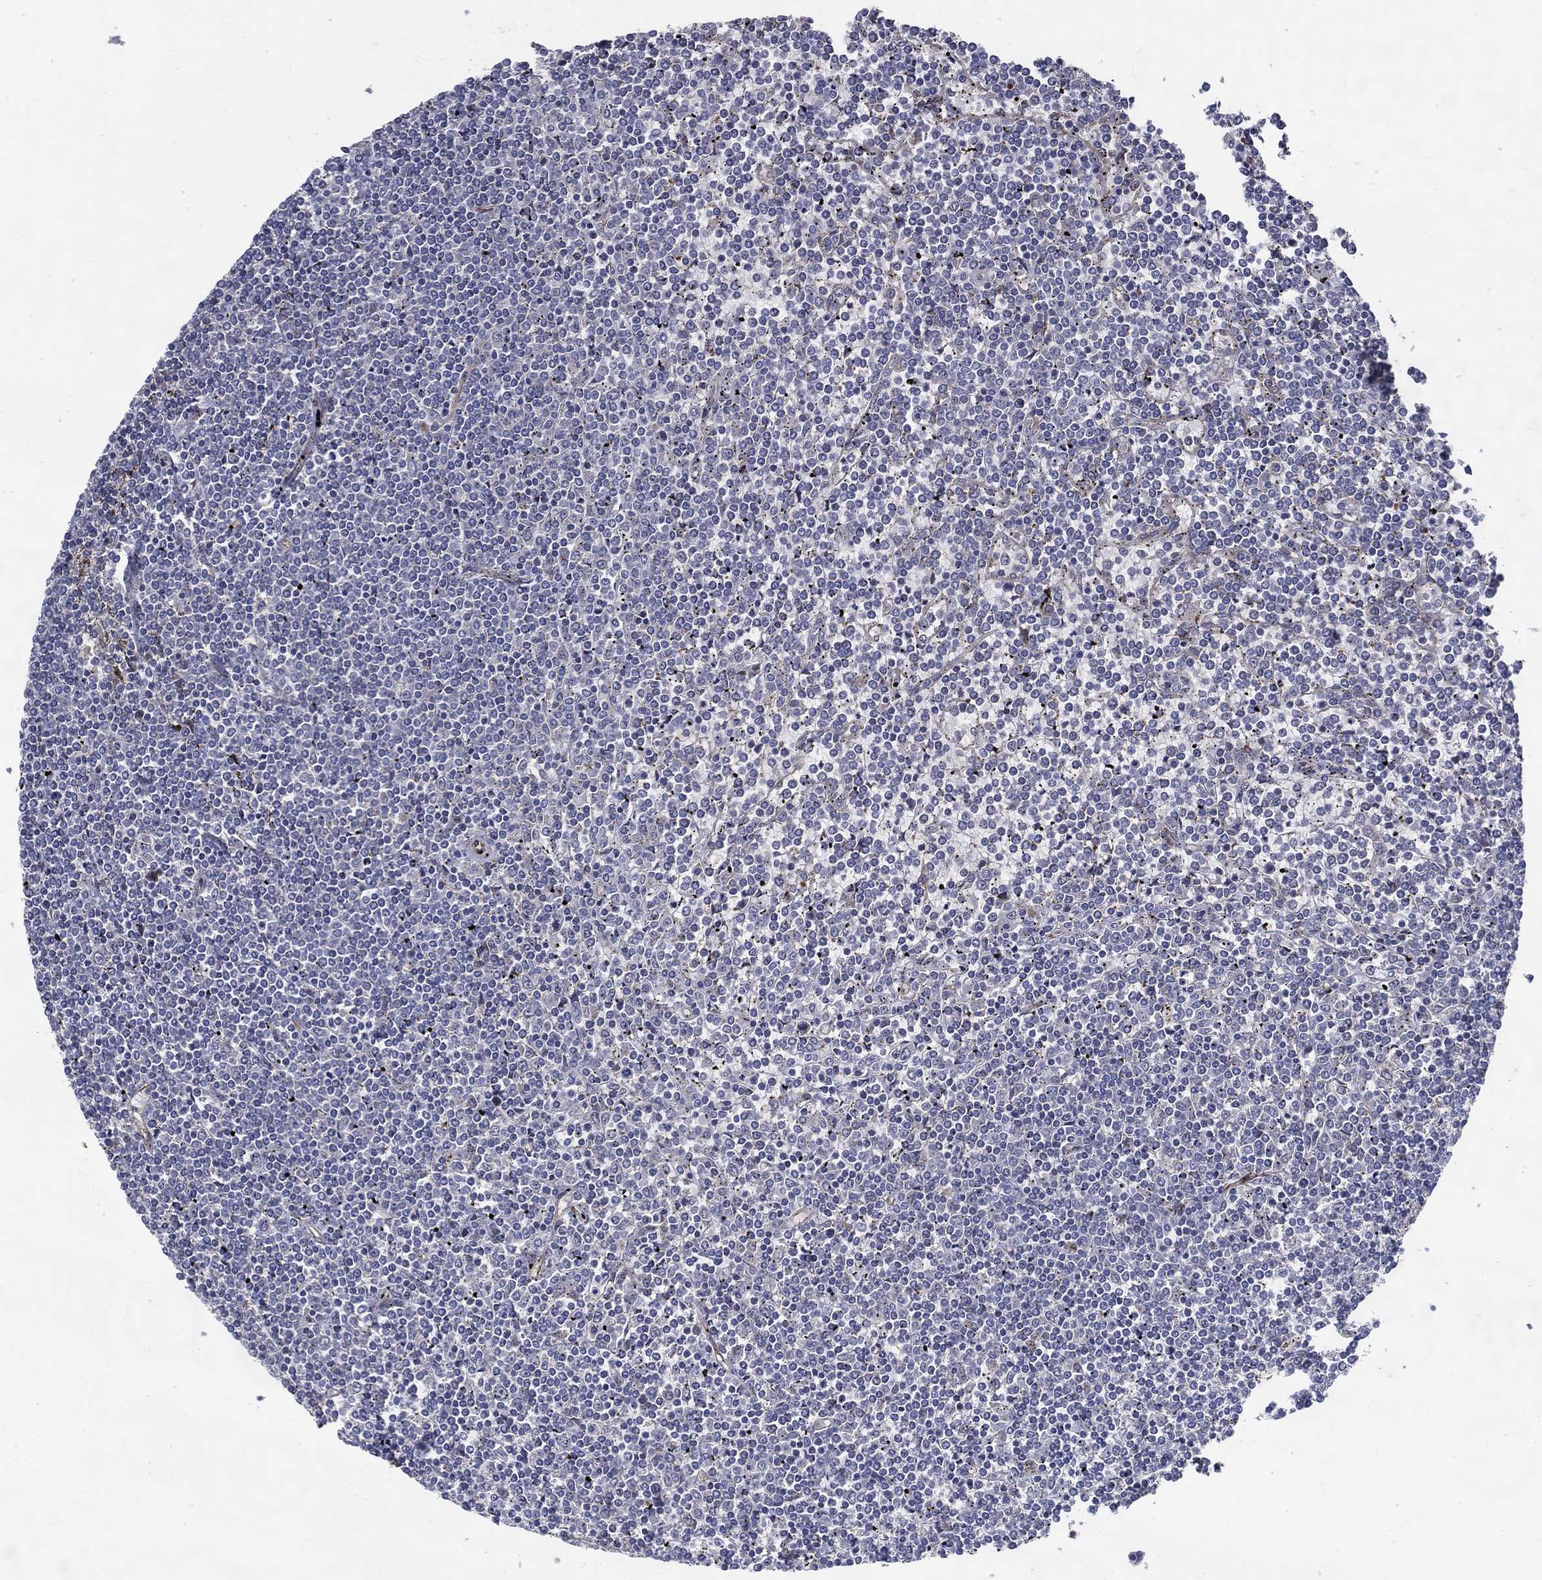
{"staining": {"intensity": "negative", "quantity": "none", "location": "none"}, "tissue": "lymphoma", "cell_type": "Tumor cells", "image_type": "cancer", "snomed": [{"axis": "morphology", "description": "Malignant lymphoma, non-Hodgkin's type, Low grade"}, {"axis": "topography", "description": "Spleen"}], "caption": "IHC micrograph of neoplastic tissue: human malignant lymphoma, non-Hodgkin's type (low-grade) stained with DAB (3,3'-diaminobenzidine) demonstrates no significant protein staining in tumor cells.", "gene": "ARHGAP11A", "patient": {"sex": "female", "age": 19}}